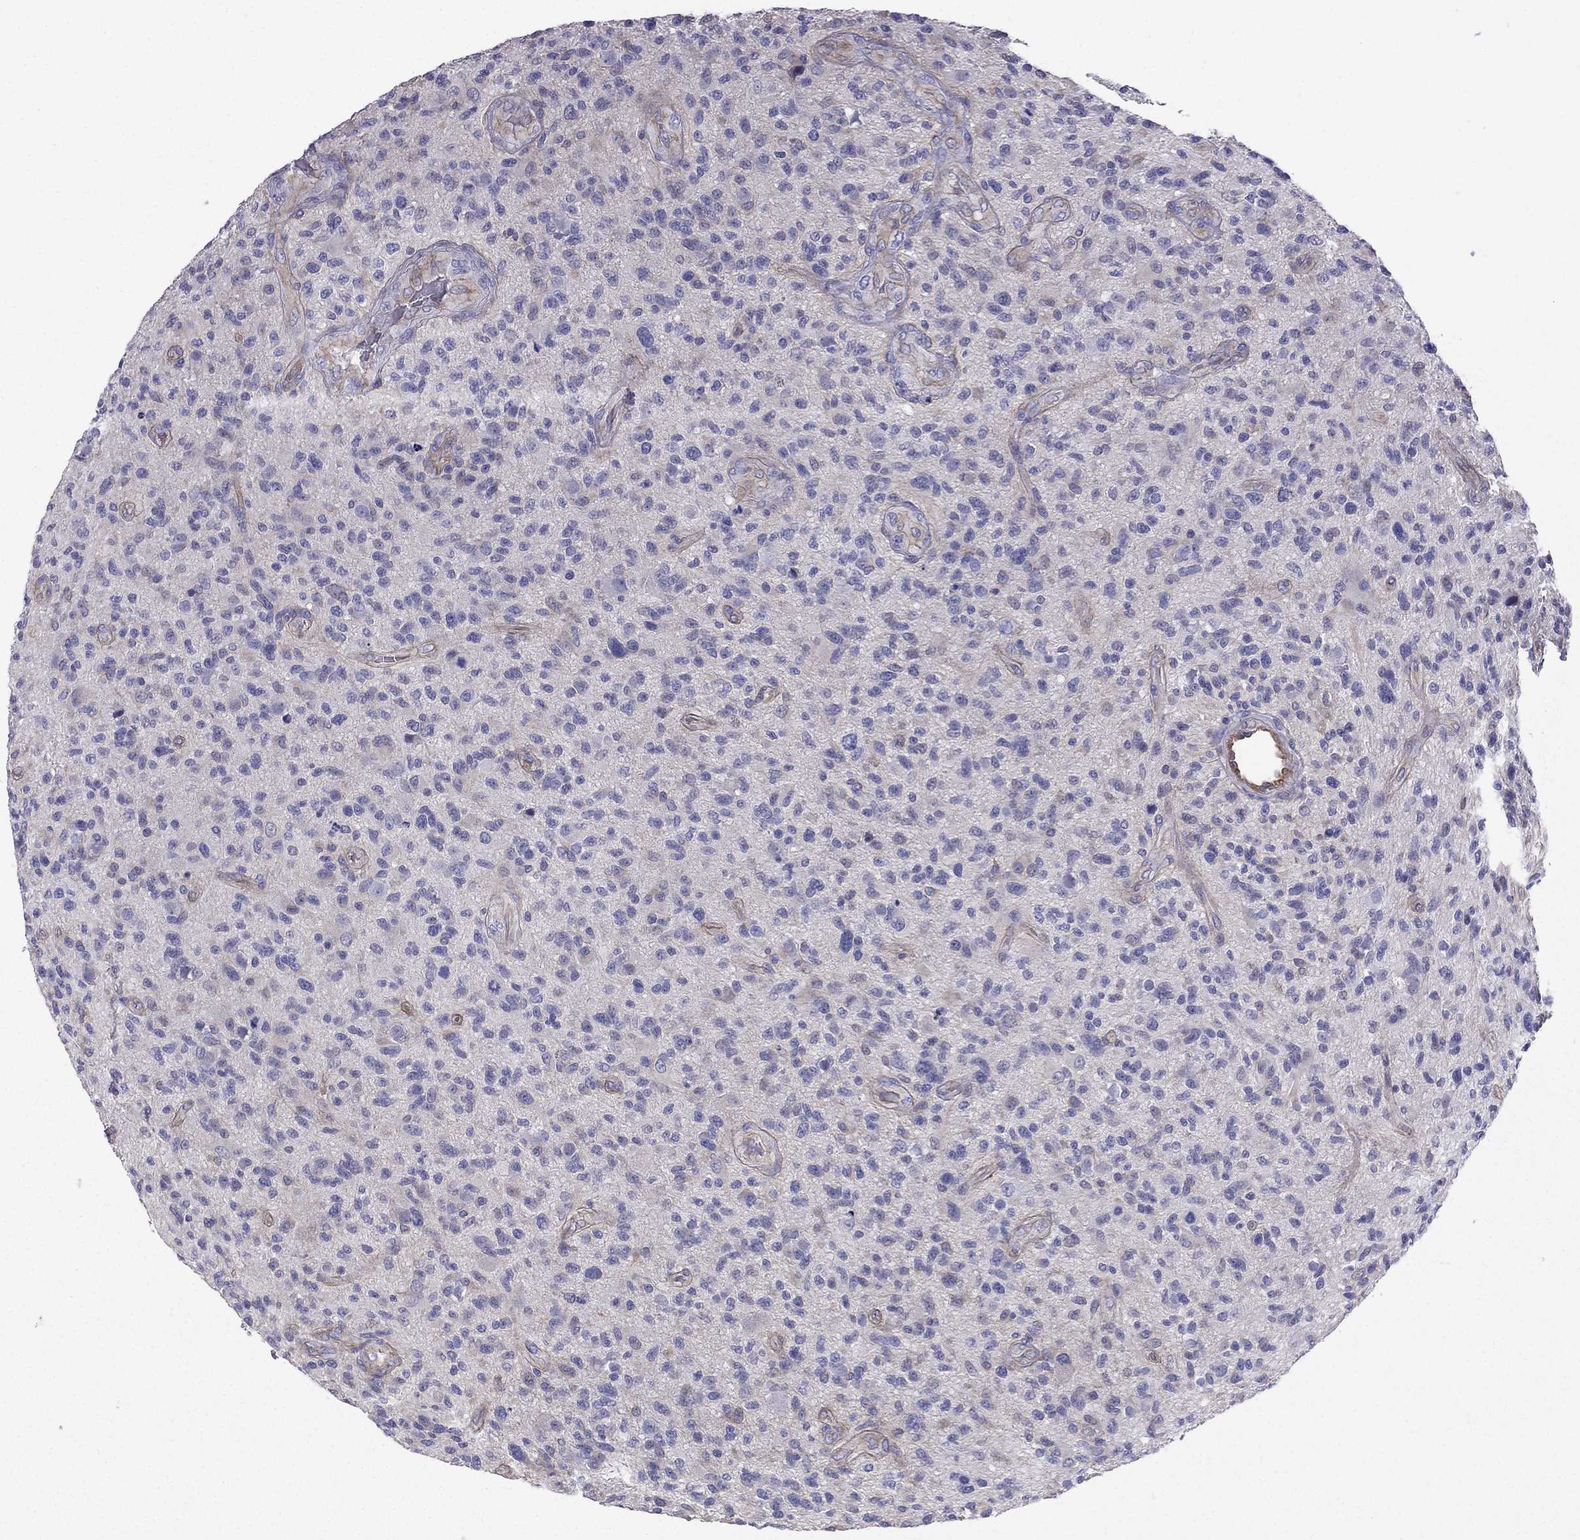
{"staining": {"intensity": "negative", "quantity": "none", "location": "none"}, "tissue": "glioma", "cell_type": "Tumor cells", "image_type": "cancer", "snomed": [{"axis": "morphology", "description": "Glioma, malignant, High grade"}, {"axis": "topography", "description": "Brain"}], "caption": "Immunohistochemistry (IHC) histopathology image of glioma stained for a protein (brown), which exhibits no positivity in tumor cells. (DAB IHC, high magnification).", "gene": "ENOX1", "patient": {"sex": "male", "age": 47}}